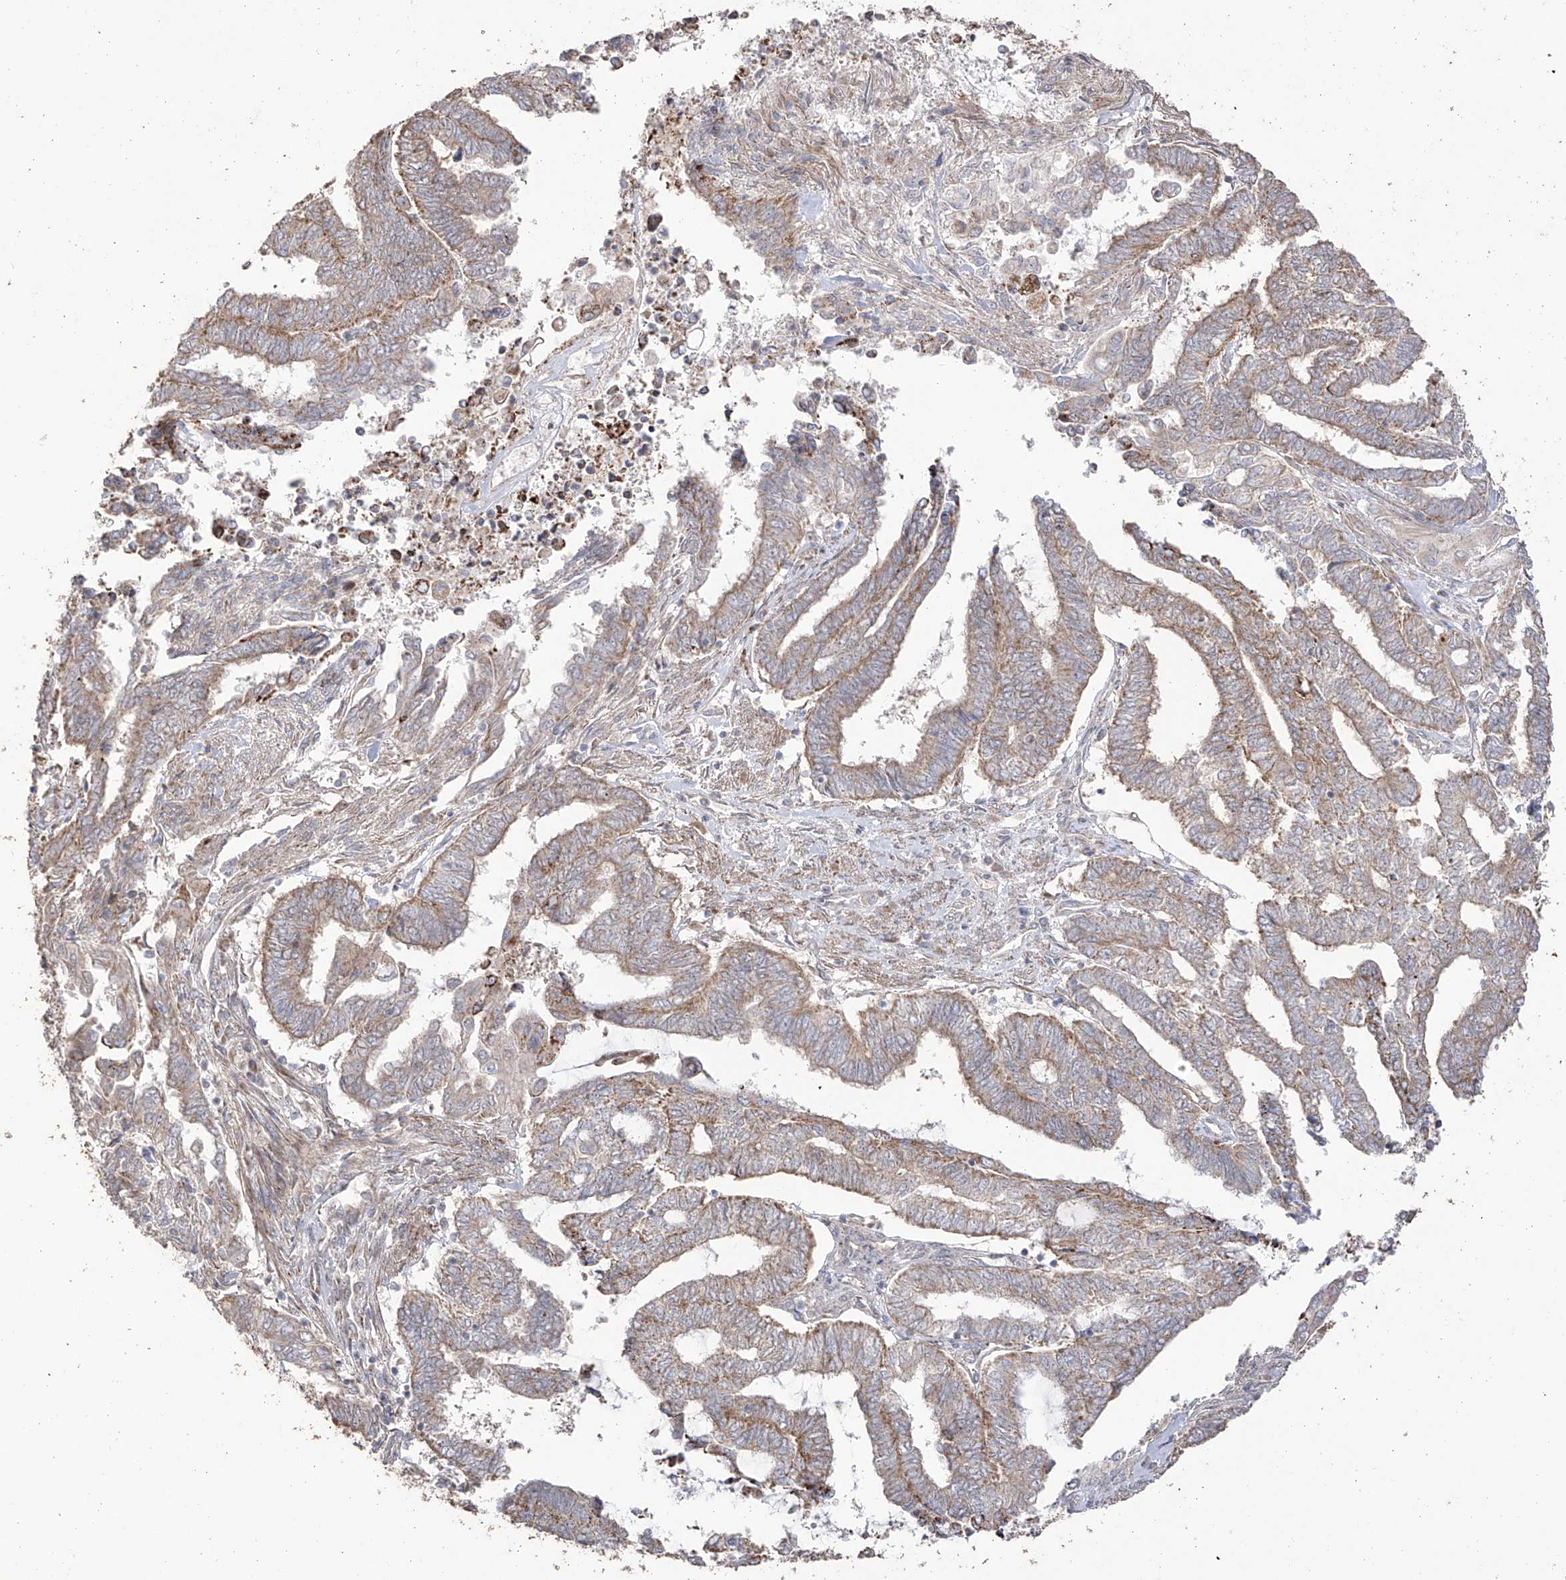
{"staining": {"intensity": "weak", "quantity": ">75%", "location": "cytoplasmic/membranous"}, "tissue": "endometrial cancer", "cell_type": "Tumor cells", "image_type": "cancer", "snomed": [{"axis": "morphology", "description": "Adenocarcinoma, NOS"}, {"axis": "topography", "description": "Uterus"}, {"axis": "topography", "description": "Endometrium"}], "caption": "Immunohistochemistry (IHC) of human endometrial adenocarcinoma demonstrates low levels of weak cytoplasmic/membranous positivity in approximately >75% of tumor cells. The protein is stained brown, and the nuclei are stained in blue (DAB IHC with brightfield microscopy, high magnification).", "gene": "YKT6", "patient": {"sex": "female", "age": 70}}